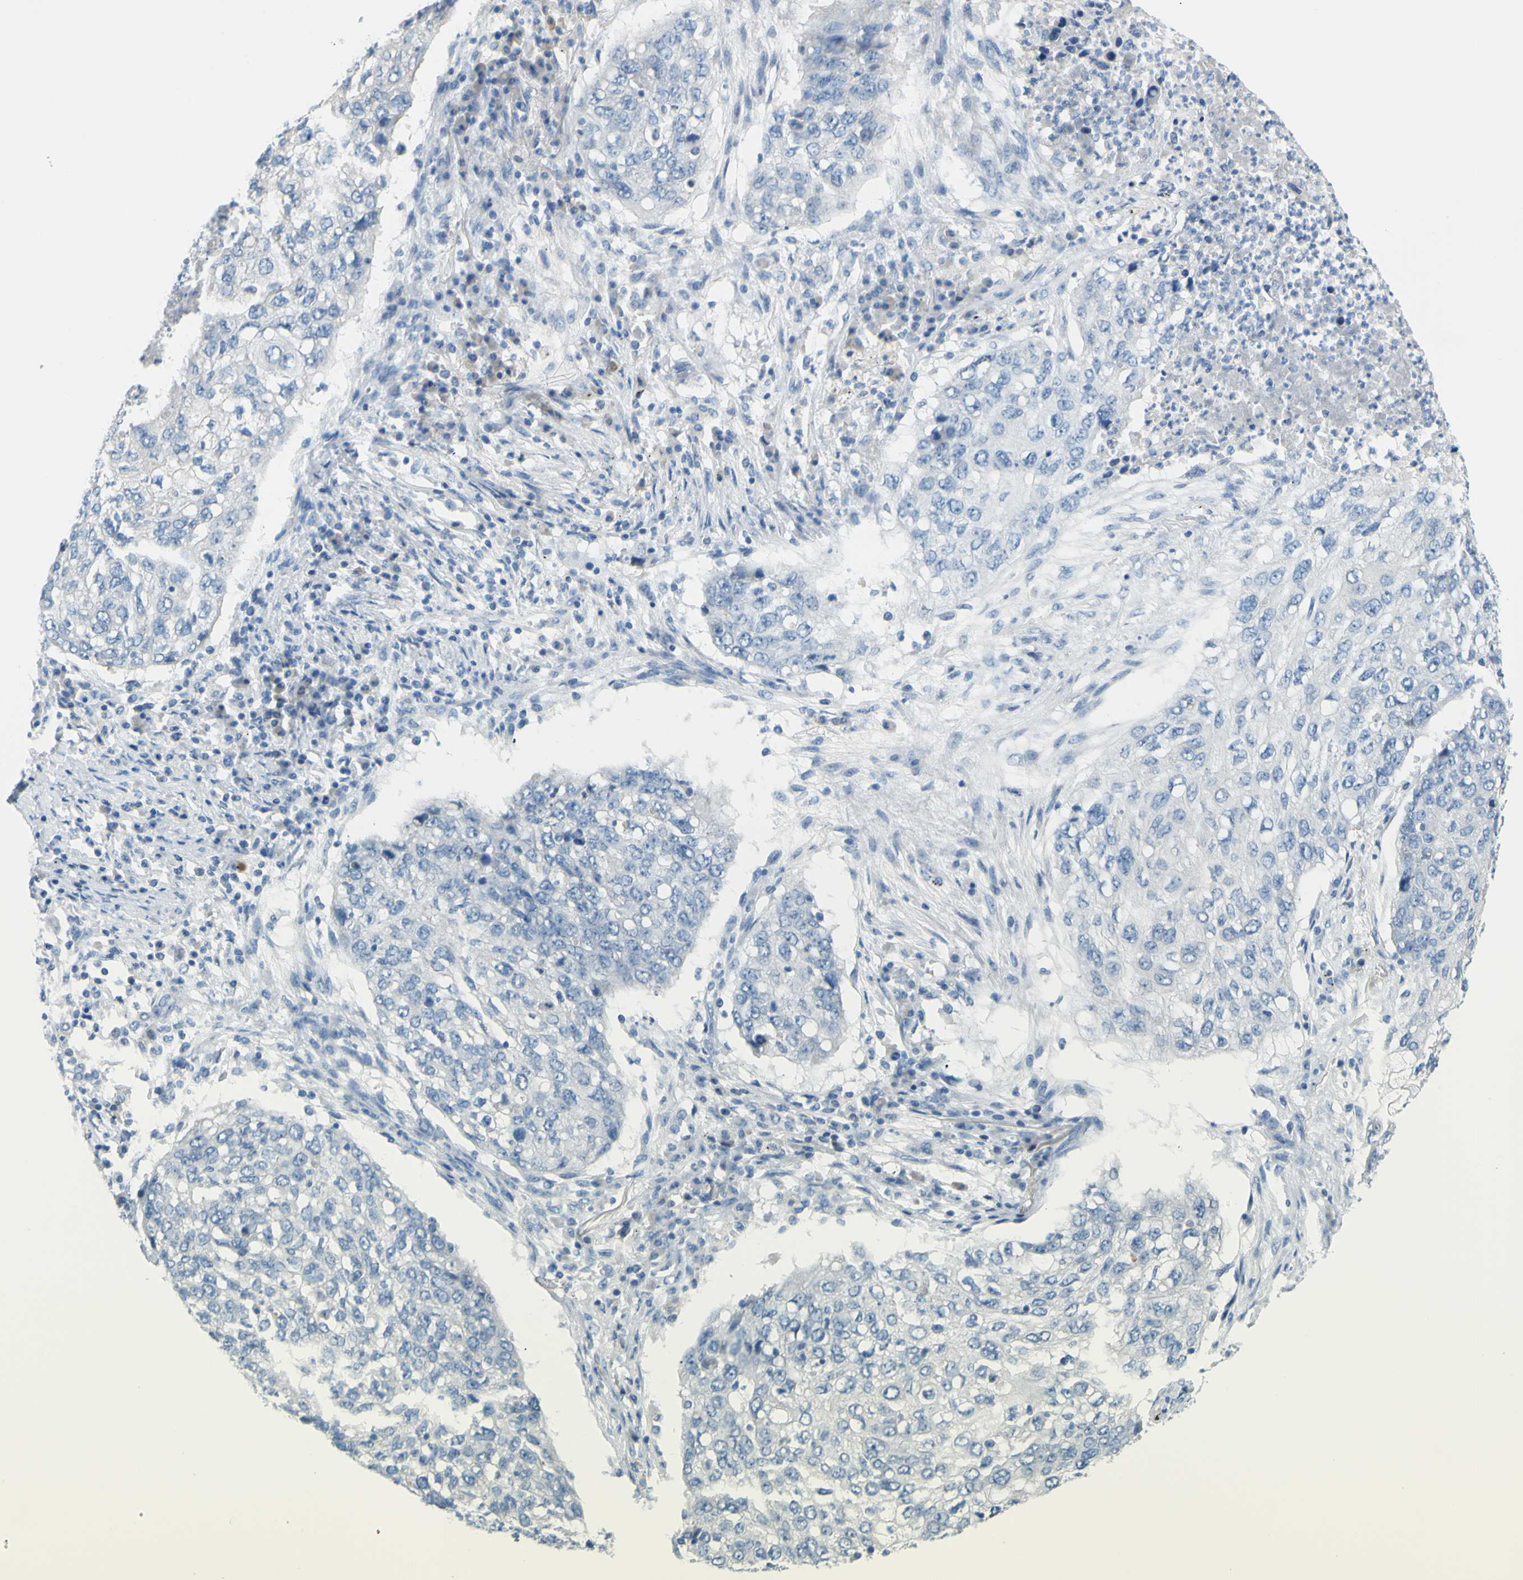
{"staining": {"intensity": "negative", "quantity": "none", "location": "none"}, "tissue": "lung cancer", "cell_type": "Tumor cells", "image_type": "cancer", "snomed": [{"axis": "morphology", "description": "Squamous cell carcinoma, NOS"}, {"axis": "topography", "description": "Lung"}], "caption": "This micrograph is of squamous cell carcinoma (lung) stained with immunohistochemistry to label a protein in brown with the nuclei are counter-stained blue. There is no positivity in tumor cells.", "gene": "SLC1A2", "patient": {"sex": "female", "age": 63}}